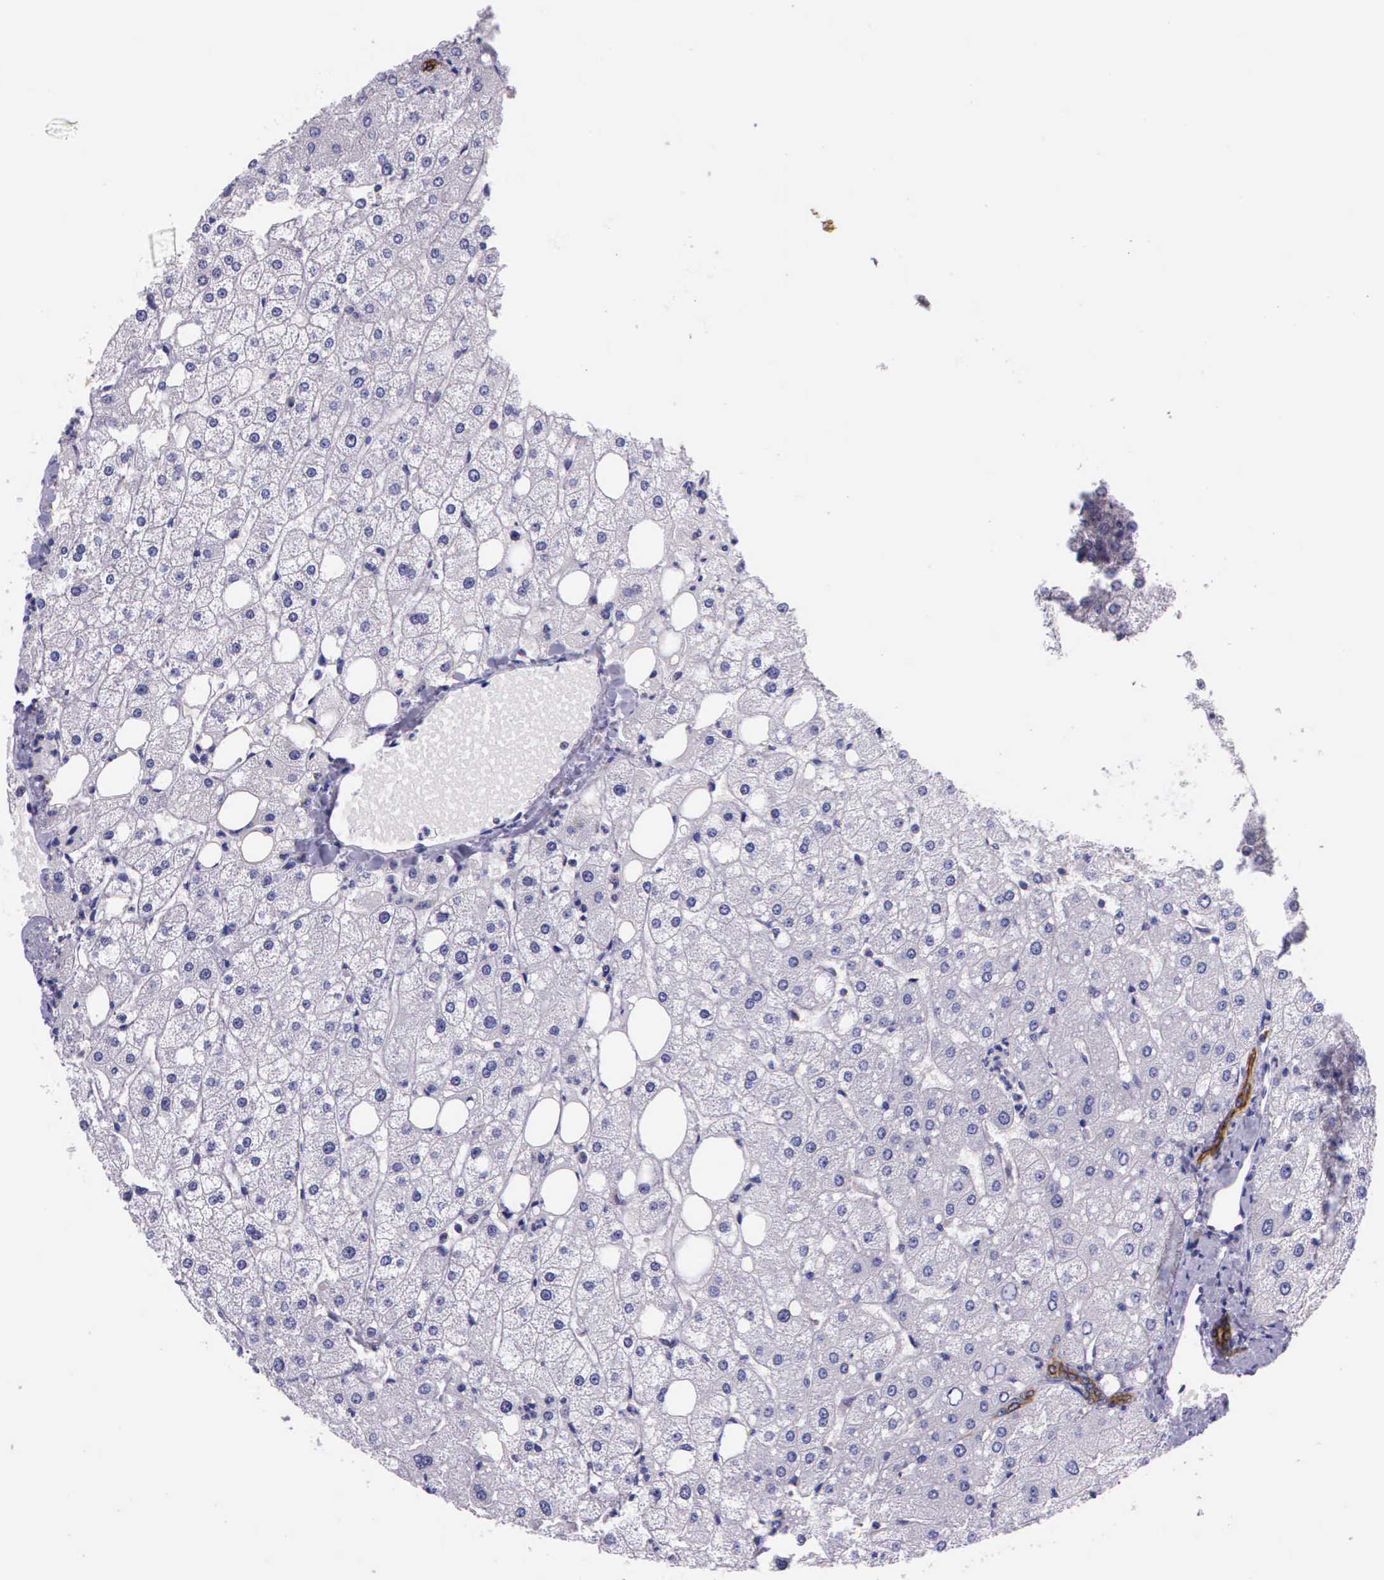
{"staining": {"intensity": "moderate", "quantity": ">75%", "location": "cytoplasmic/membranous"}, "tissue": "liver", "cell_type": "Cholangiocytes", "image_type": "normal", "snomed": [{"axis": "morphology", "description": "Normal tissue, NOS"}, {"axis": "topography", "description": "Liver"}], "caption": "Approximately >75% of cholangiocytes in unremarkable liver display moderate cytoplasmic/membranous protein staining as visualized by brown immunohistochemical staining.", "gene": "IGBP1P2", "patient": {"sex": "male", "age": 35}}